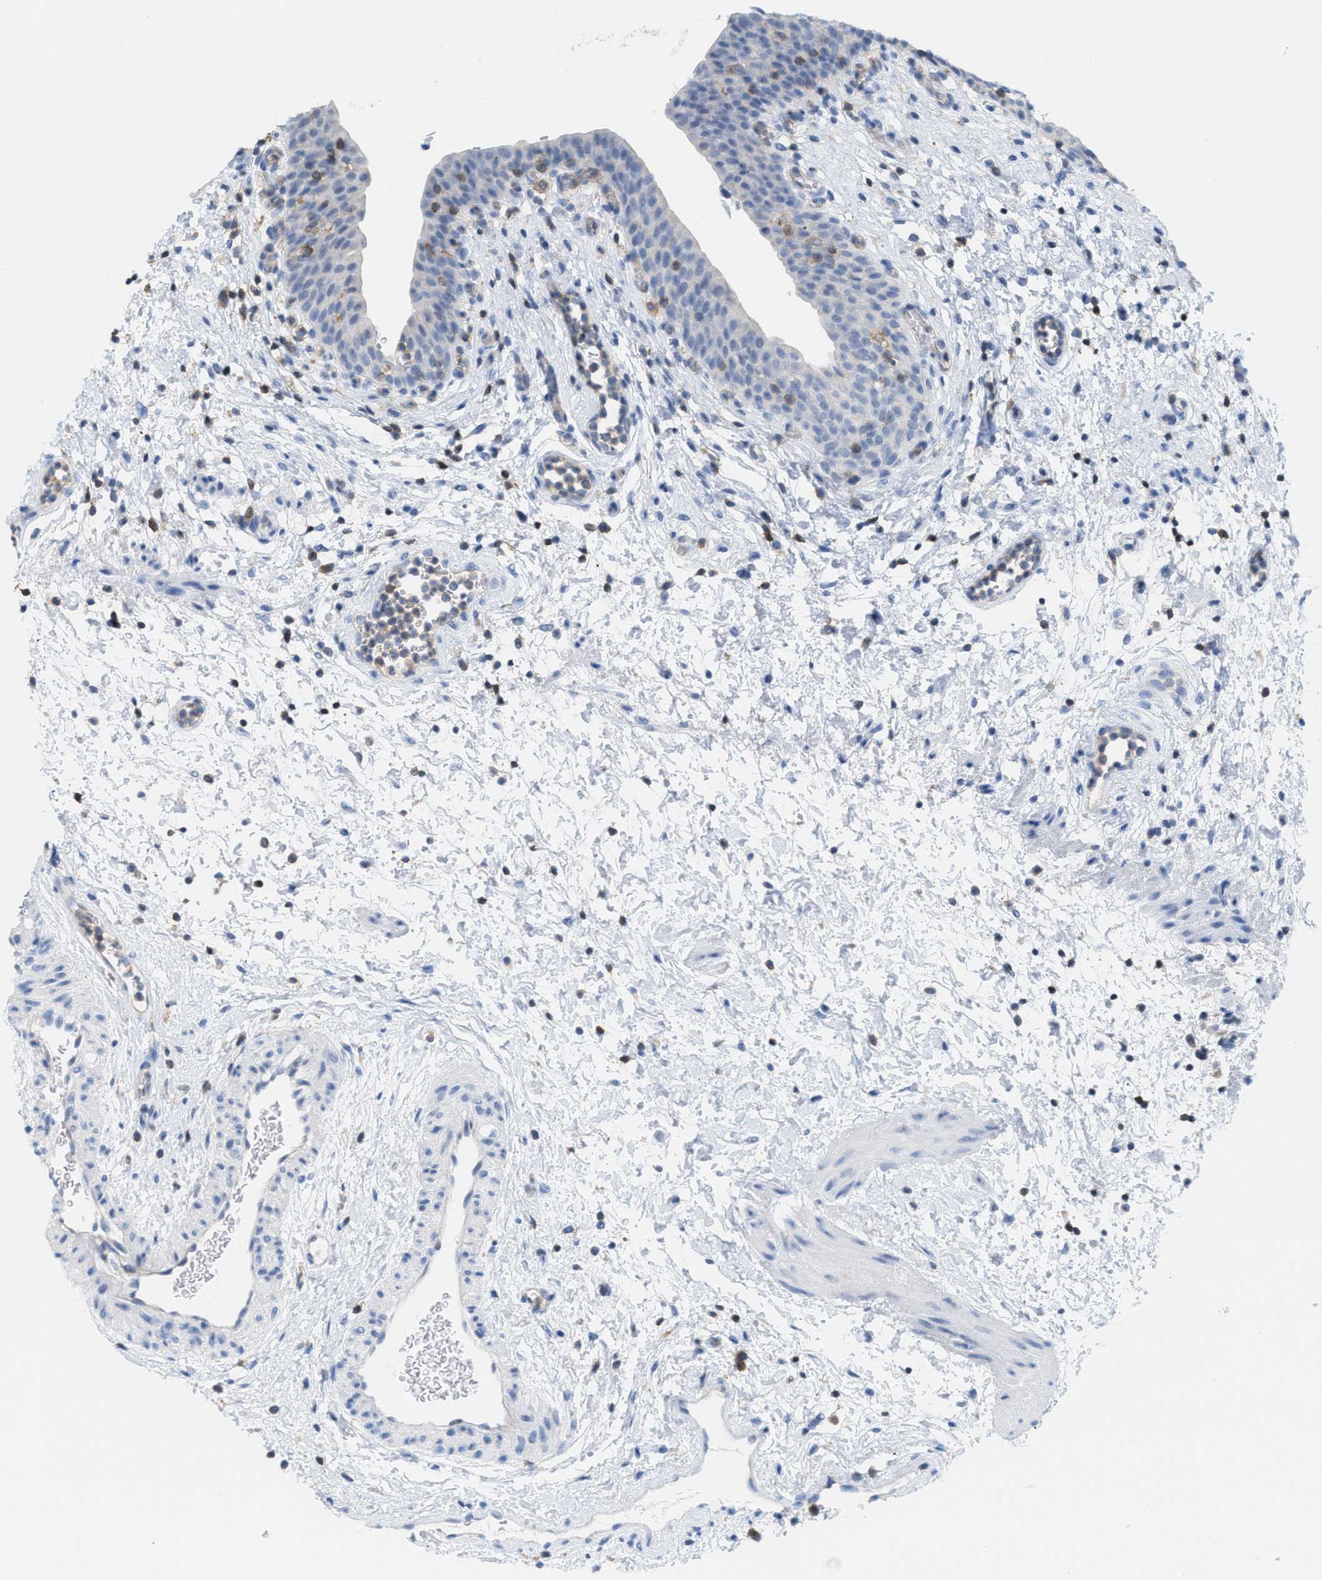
{"staining": {"intensity": "negative", "quantity": "none", "location": "none"}, "tissue": "urinary bladder", "cell_type": "Urothelial cells", "image_type": "normal", "snomed": [{"axis": "morphology", "description": "Normal tissue, NOS"}, {"axis": "topography", "description": "Urinary bladder"}], "caption": "Urothelial cells show no significant protein expression in unremarkable urinary bladder.", "gene": "IL16", "patient": {"sex": "male", "age": 37}}